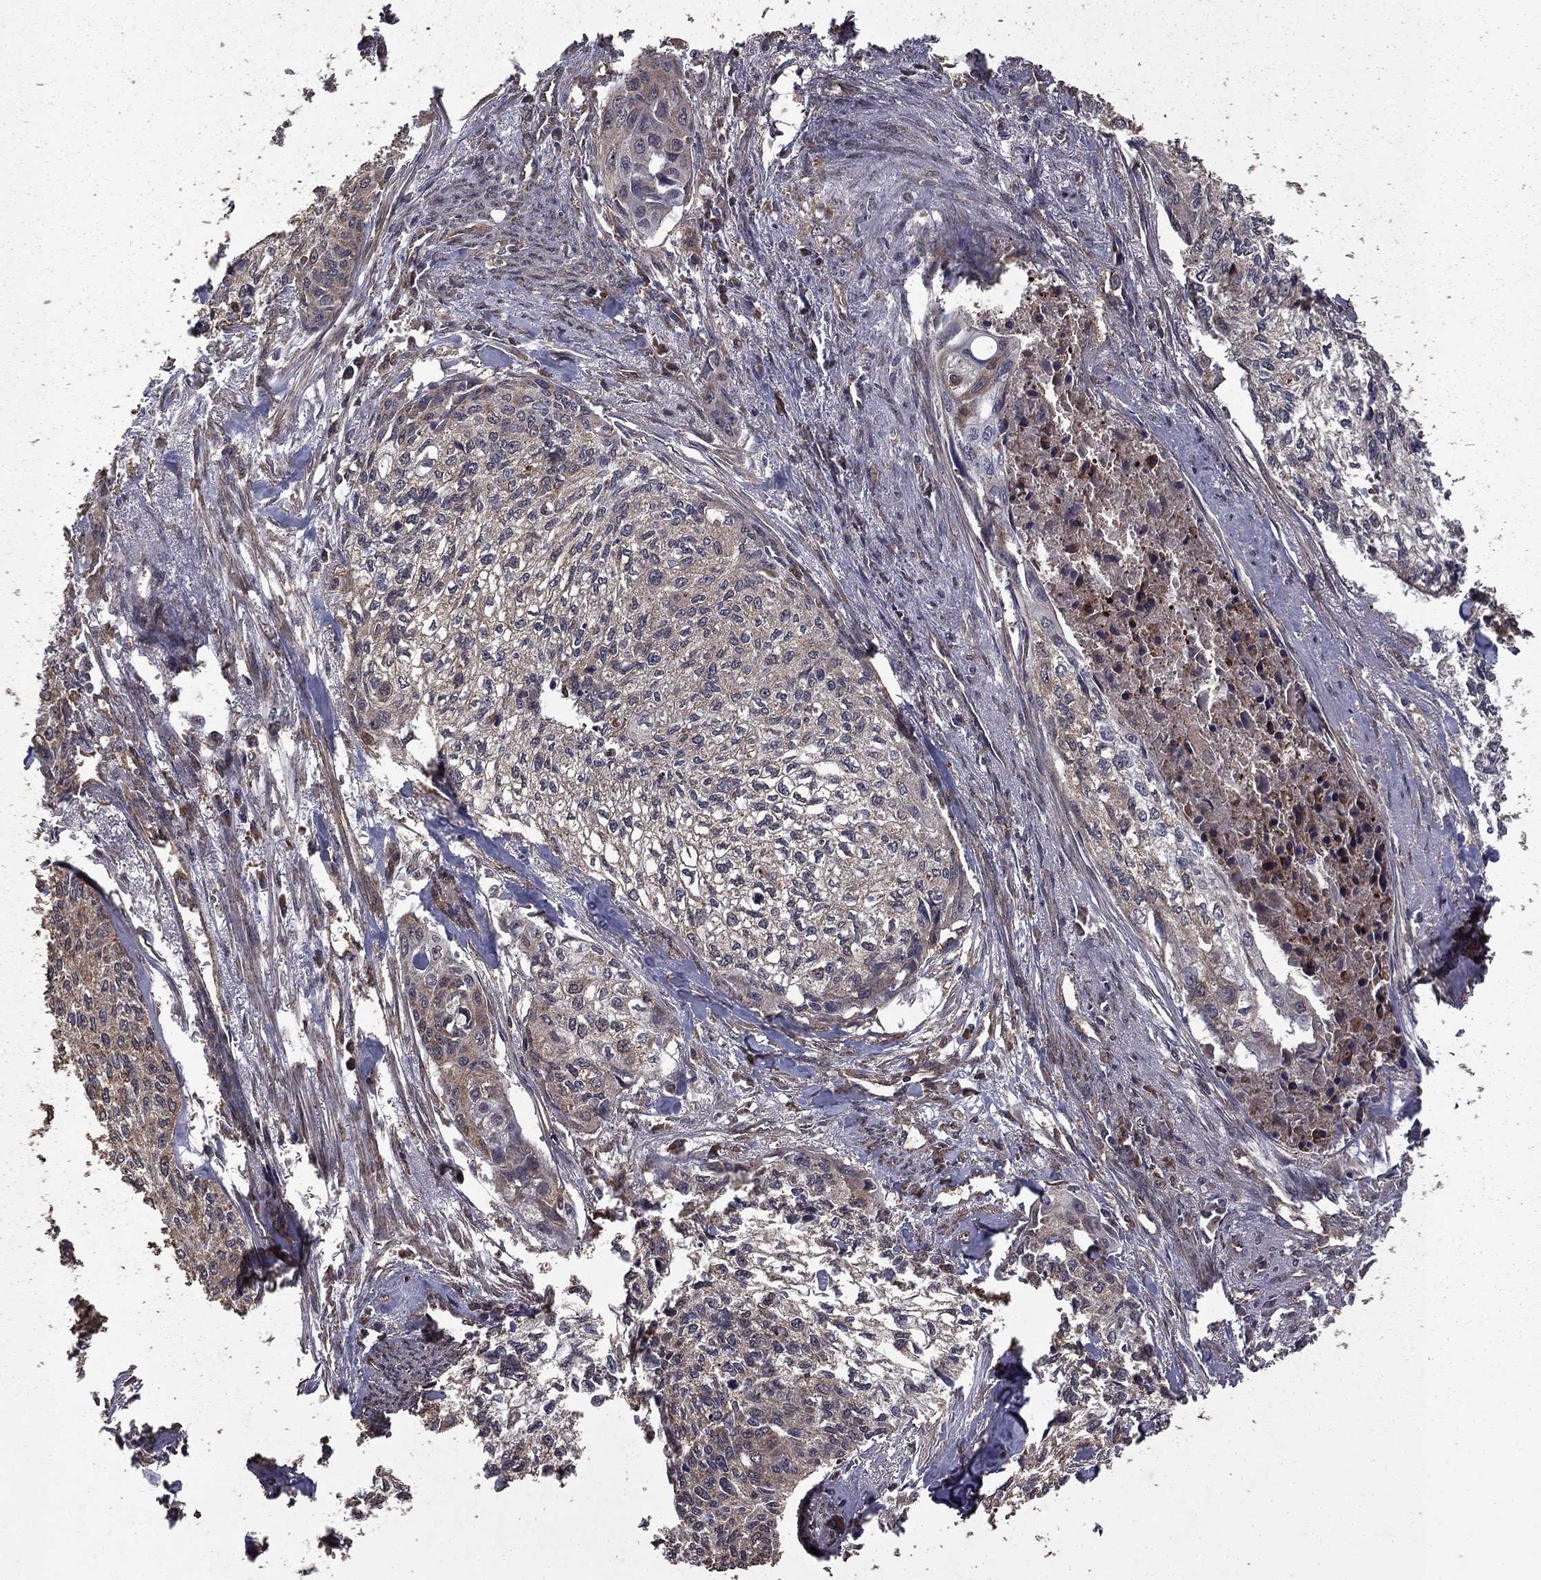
{"staining": {"intensity": "negative", "quantity": "none", "location": "none"}, "tissue": "cervical cancer", "cell_type": "Tumor cells", "image_type": "cancer", "snomed": [{"axis": "morphology", "description": "Squamous cell carcinoma, NOS"}, {"axis": "topography", "description": "Cervix"}], "caption": "Tumor cells show no significant staining in cervical cancer.", "gene": "BIRC6", "patient": {"sex": "female", "age": 58}}